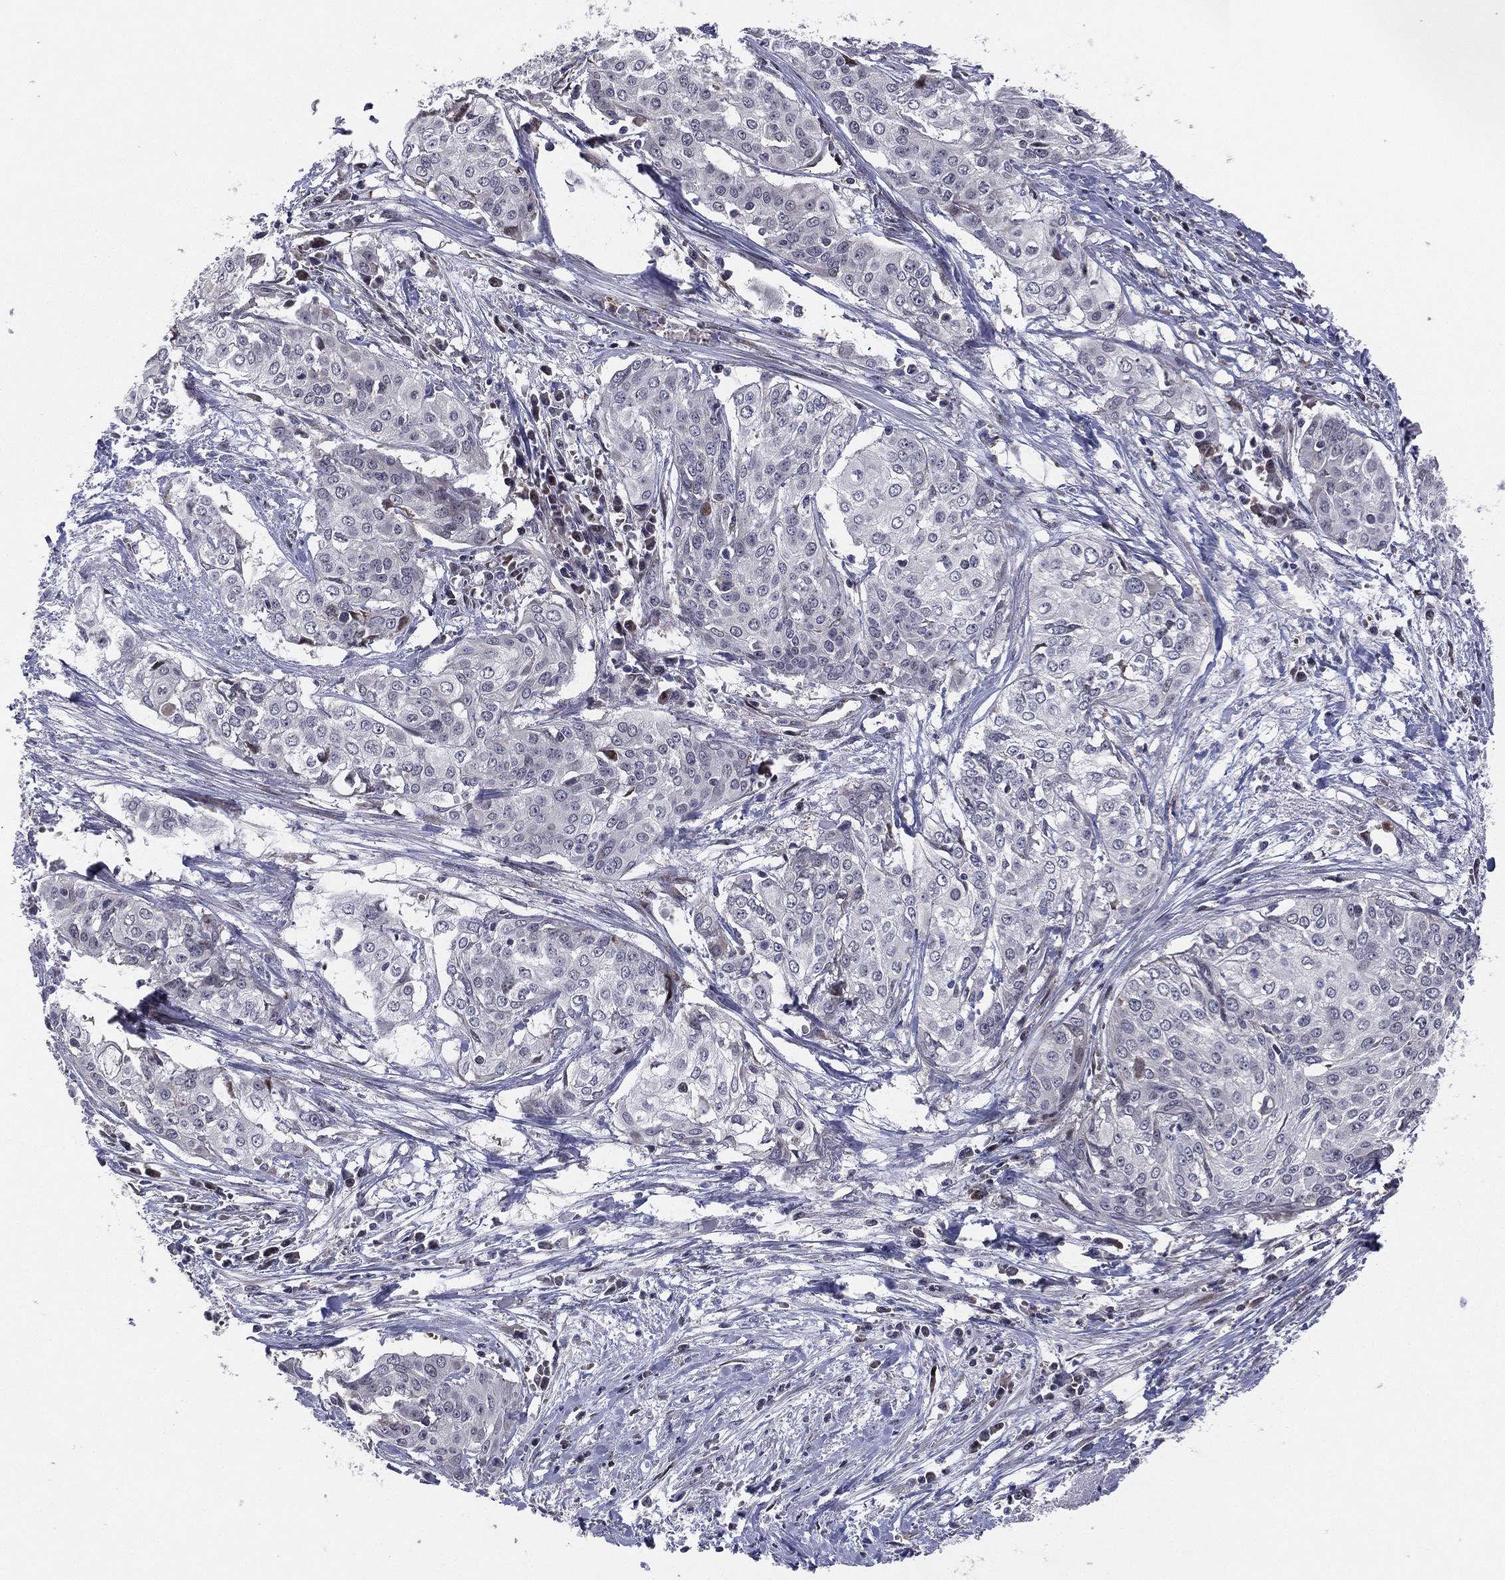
{"staining": {"intensity": "negative", "quantity": "none", "location": "none"}, "tissue": "cervical cancer", "cell_type": "Tumor cells", "image_type": "cancer", "snomed": [{"axis": "morphology", "description": "Squamous cell carcinoma, NOS"}, {"axis": "topography", "description": "Cervix"}], "caption": "Cervical cancer was stained to show a protein in brown. There is no significant staining in tumor cells.", "gene": "UTP14A", "patient": {"sex": "female", "age": 39}}